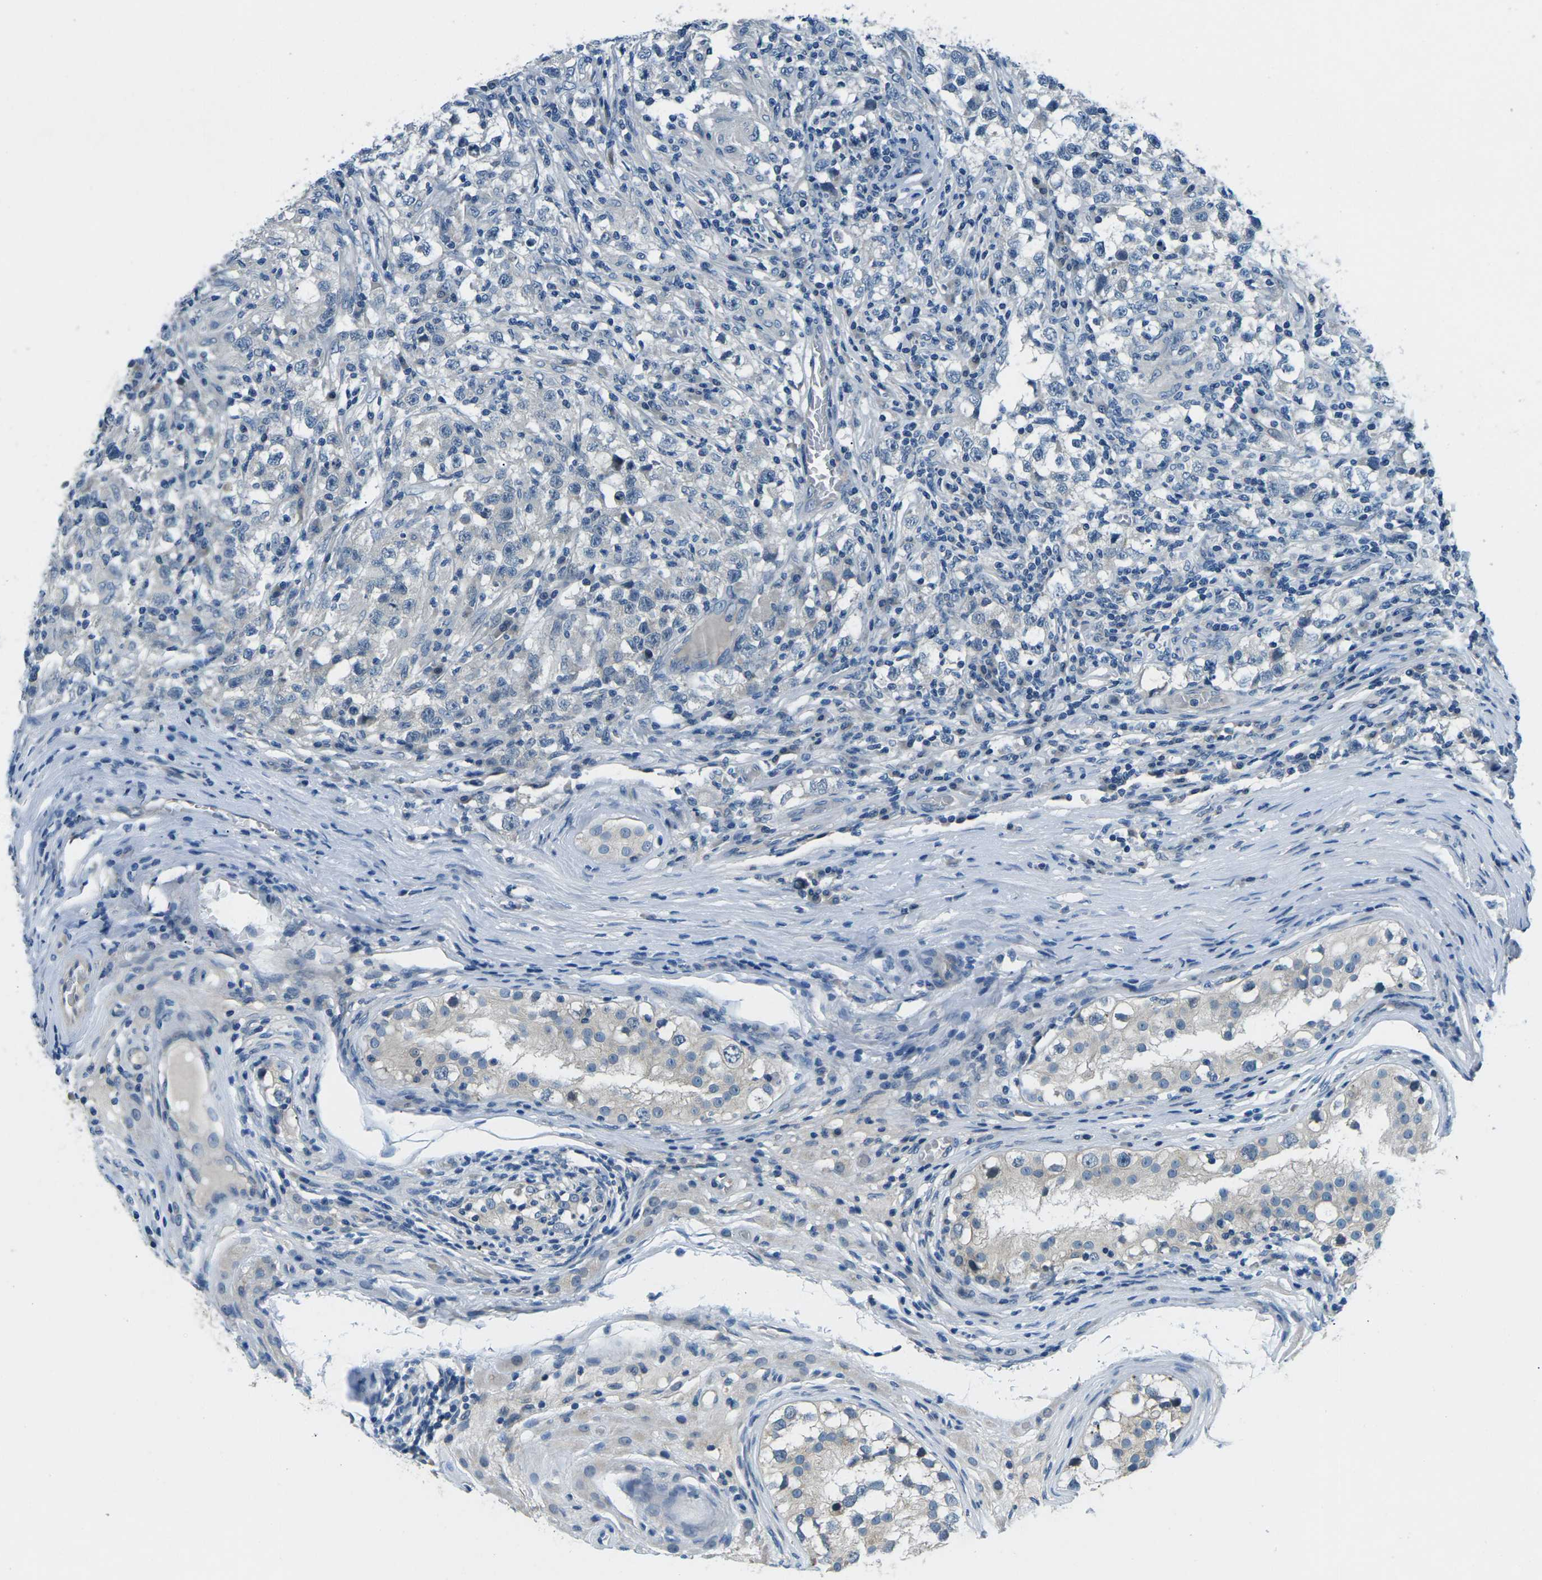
{"staining": {"intensity": "negative", "quantity": "none", "location": "none"}, "tissue": "testis cancer", "cell_type": "Tumor cells", "image_type": "cancer", "snomed": [{"axis": "morphology", "description": "Carcinoma, Embryonal, NOS"}, {"axis": "topography", "description": "Testis"}], "caption": "DAB immunohistochemical staining of testis cancer (embryonal carcinoma) reveals no significant staining in tumor cells.", "gene": "CTNND1", "patient": {"sex": "male", "age": 21}}